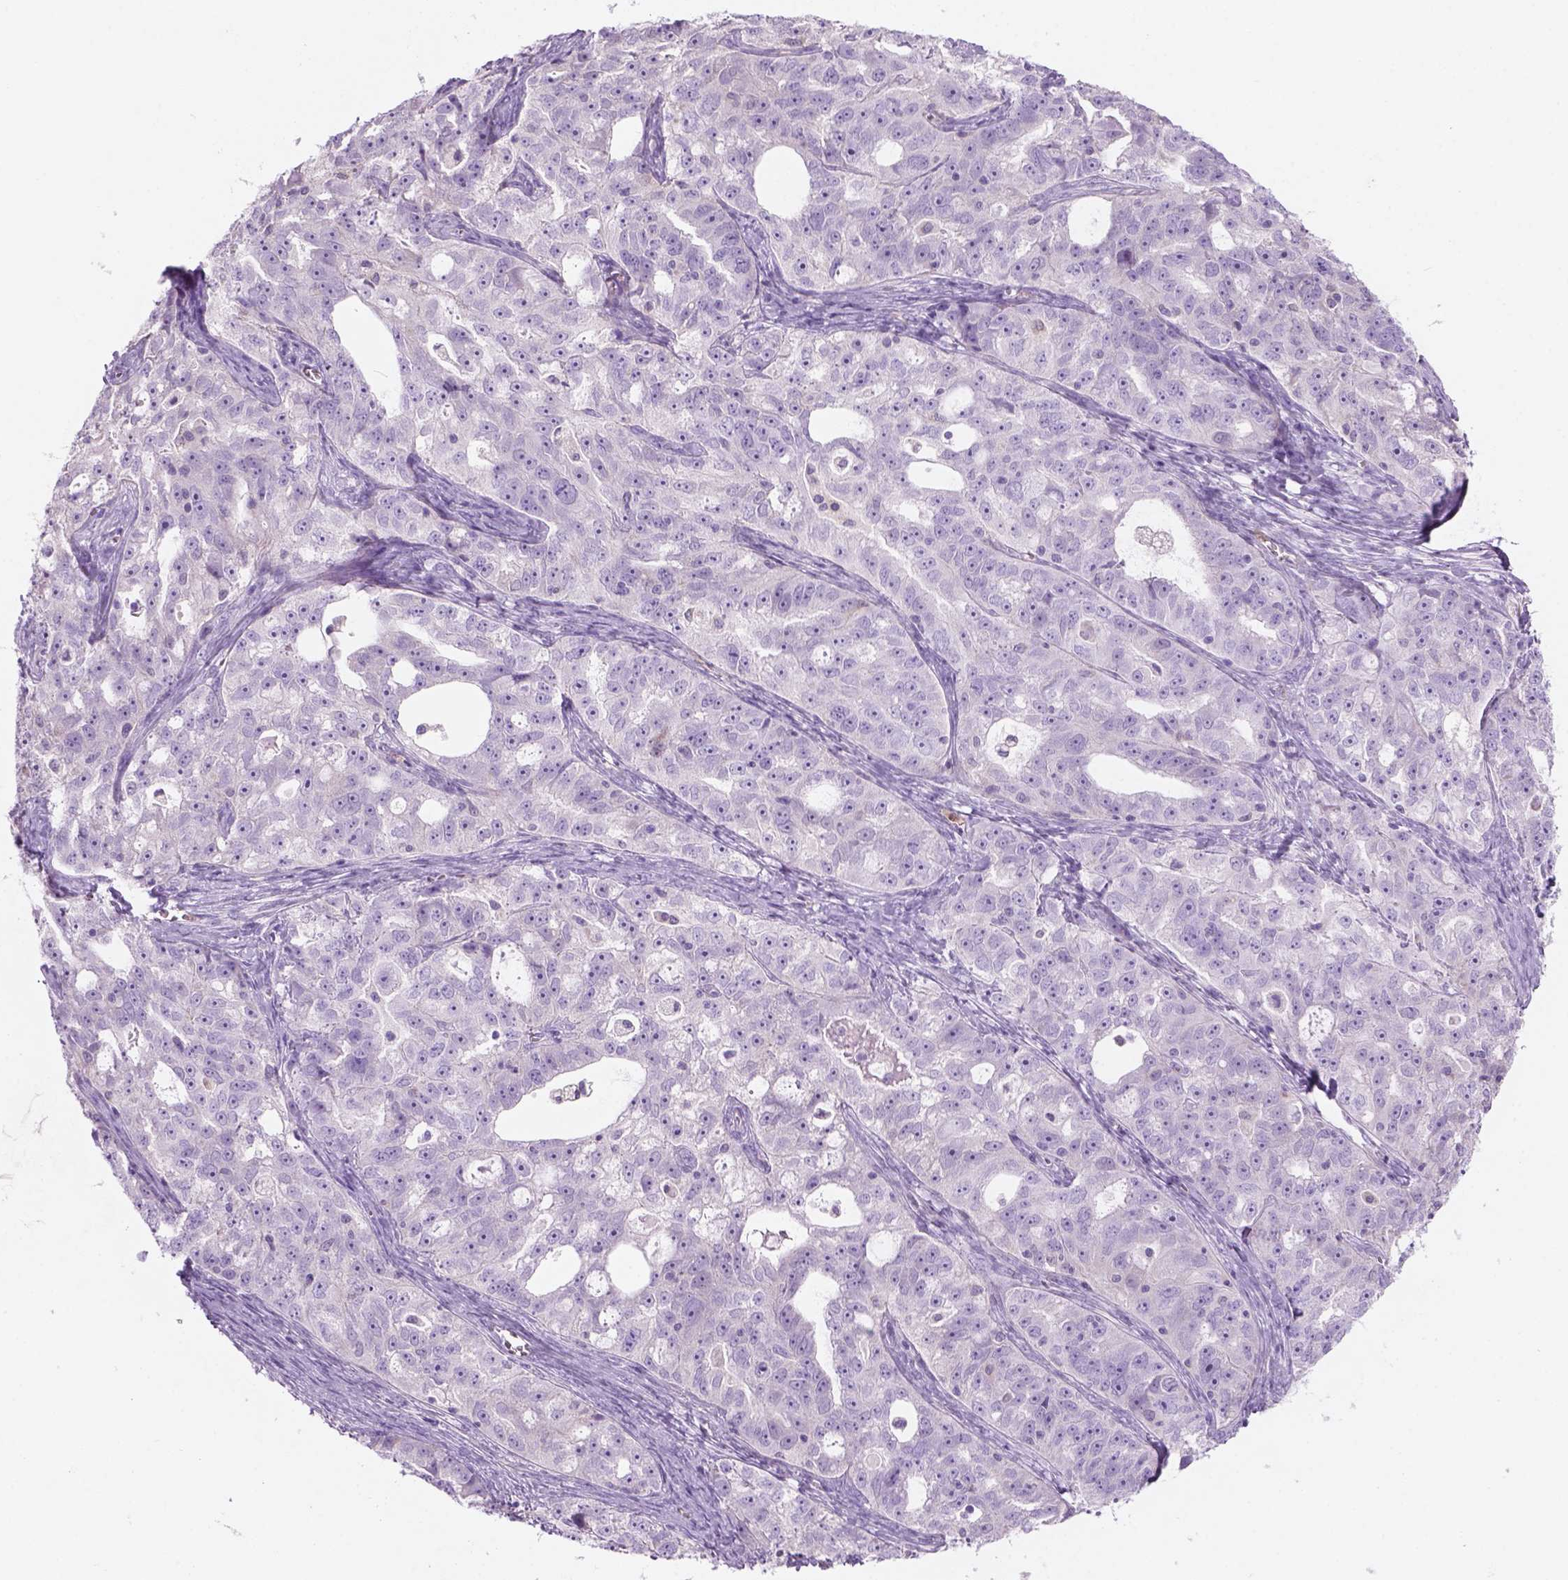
{"staining": {"intensity": "negative", "quantity": "none", "location": "none"}, "tissue": "ovarian cancer", "cell_type": "Tumor cells", "image_type": "cancer", "snomed": [{"axis": "morphology", "description": "Cystadenocarcinoma, serous, NOS"}, {"axis": "topography", "description": "Ovary"}], "caption": "Image shows no significant protein staining in tumor cells of ovarian cancer. The staining was performed using DAB to visualize the protein expression in brown, while the nuclei were stained in blue with hematoxylin (Magnification: 20x).", "gene": "CD84", "patient": {"sex": "female", "age": 51}}